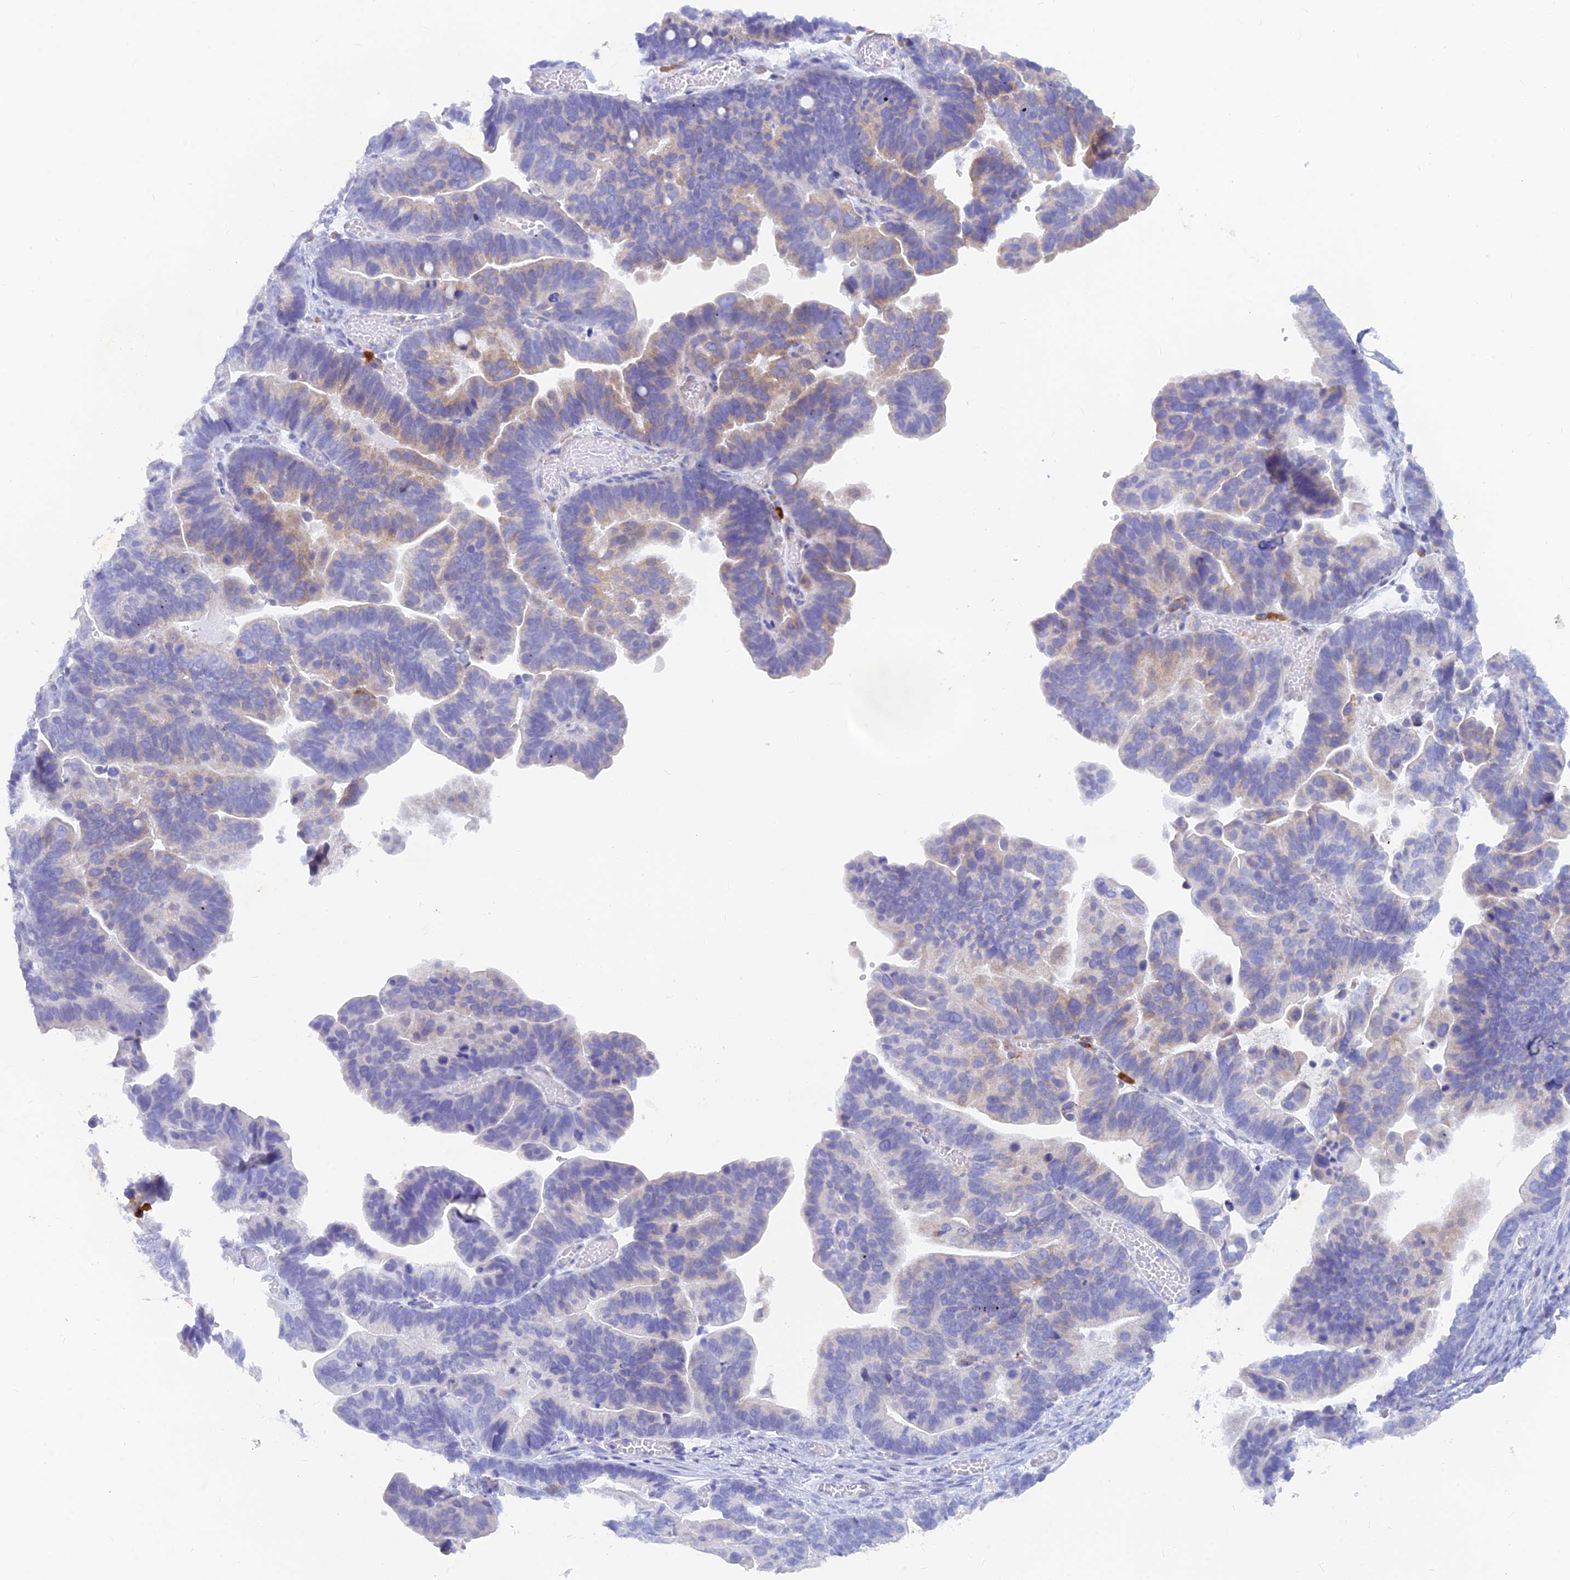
{"staining": {"intensity": "weak", "quantity": "<25%", "location": "cytoplasmic/membranous"}, "tissue": "ovarian cancer", "cell_type": "Tumor cells", "image_type": "cancer", "snomed": [{"axis": "morphology", "description": "Cystadenocarcinoma, serous, NOS"}, {"axis": "topography", "description": "Ovary"}], "caption": "Immunohistochemistry histopathology image of neoplastic tissue: ovarian cancer (serous cystadenocarcinoma) stained with DAB exhibits no significant protein staining in tumor cells.", "gene": "WDR35", "patient": {"sex": "female", "age": 56}}